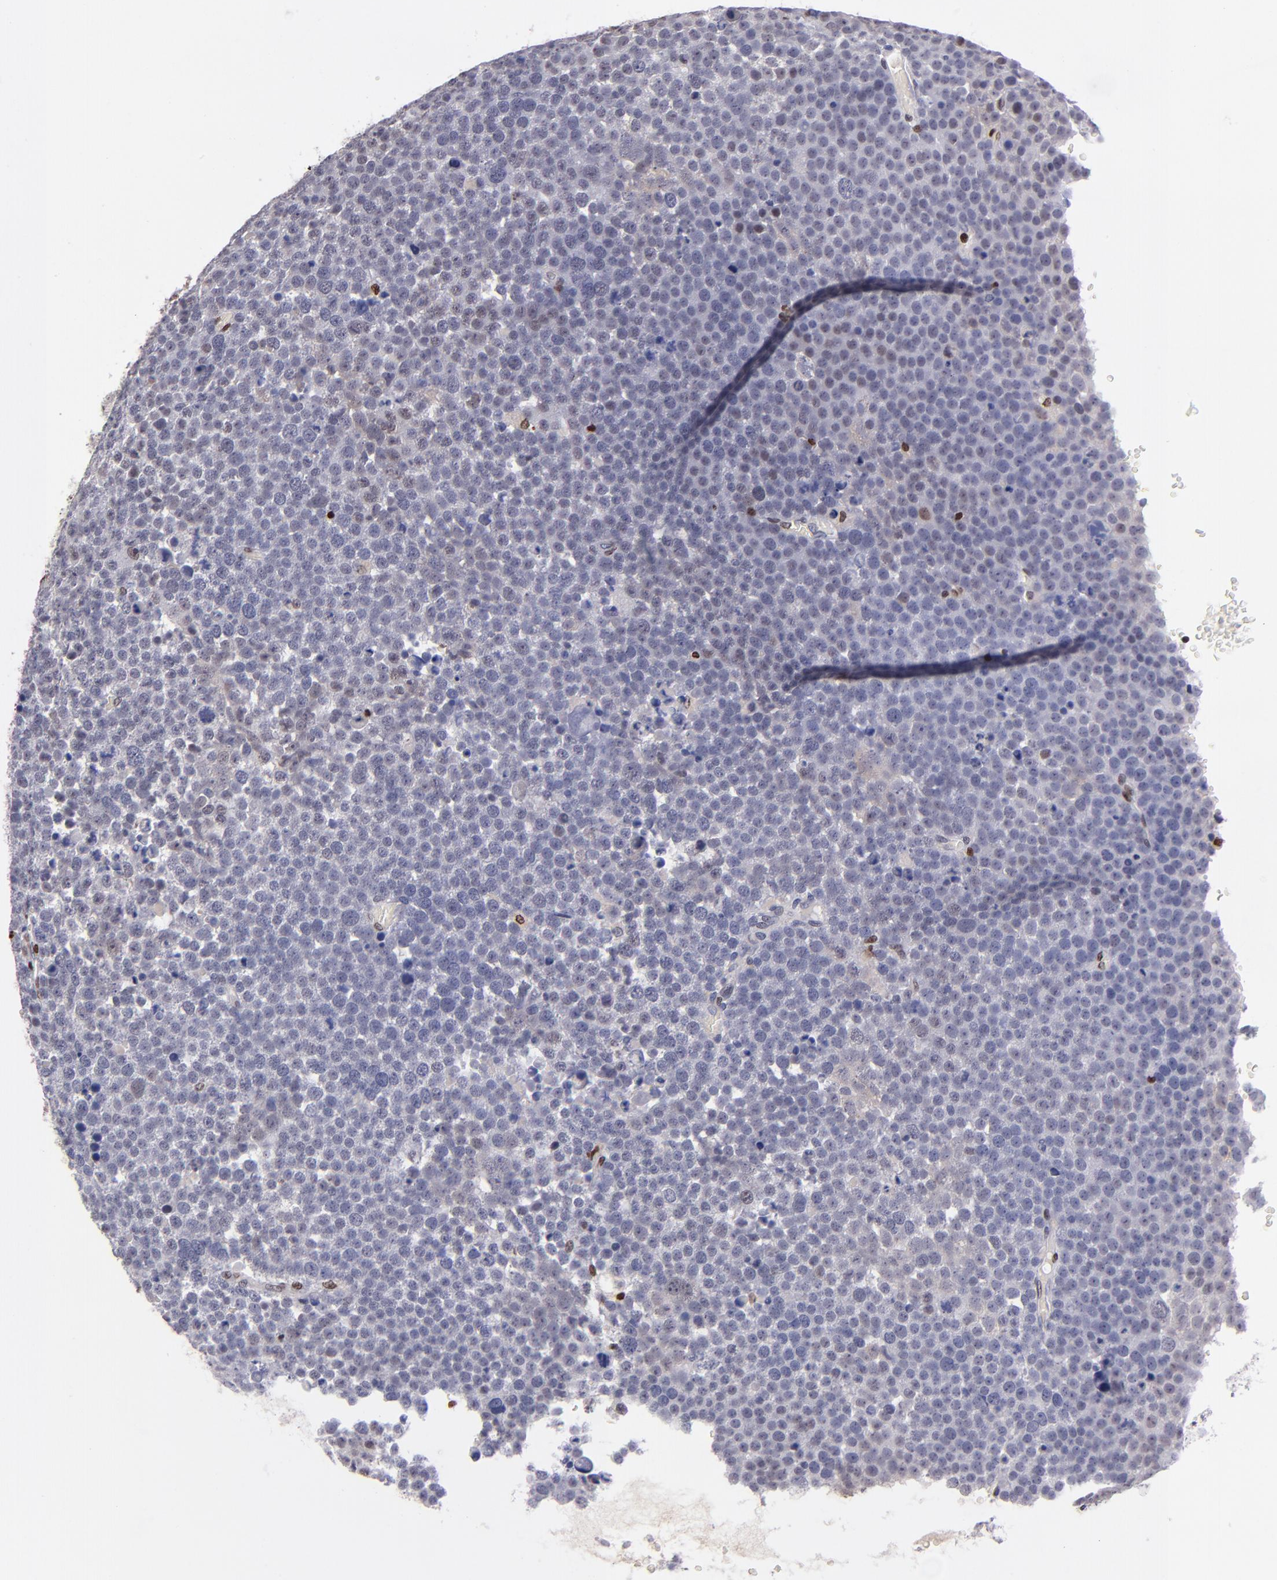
{"staining": {"intensity": "negative", "quantity": "none", "location": "none"}, "tissue": "testis cancer", "cell_type": "Tumor cells", "image_type": "cancer", "snomed": [{"axis": "morphology", "description": "Seminoma, NOS"}, {"axis": "topography", "description": "Testis"}], "caption": "Immunohistochemical staining of human testis cancer (seminoma) shows no significant expression in tumor cells. (Brightfield microscopy of DAB IHC at high magnification).", "gene": "CDKL5", "patient": {"sex": "male", "age": 71}}